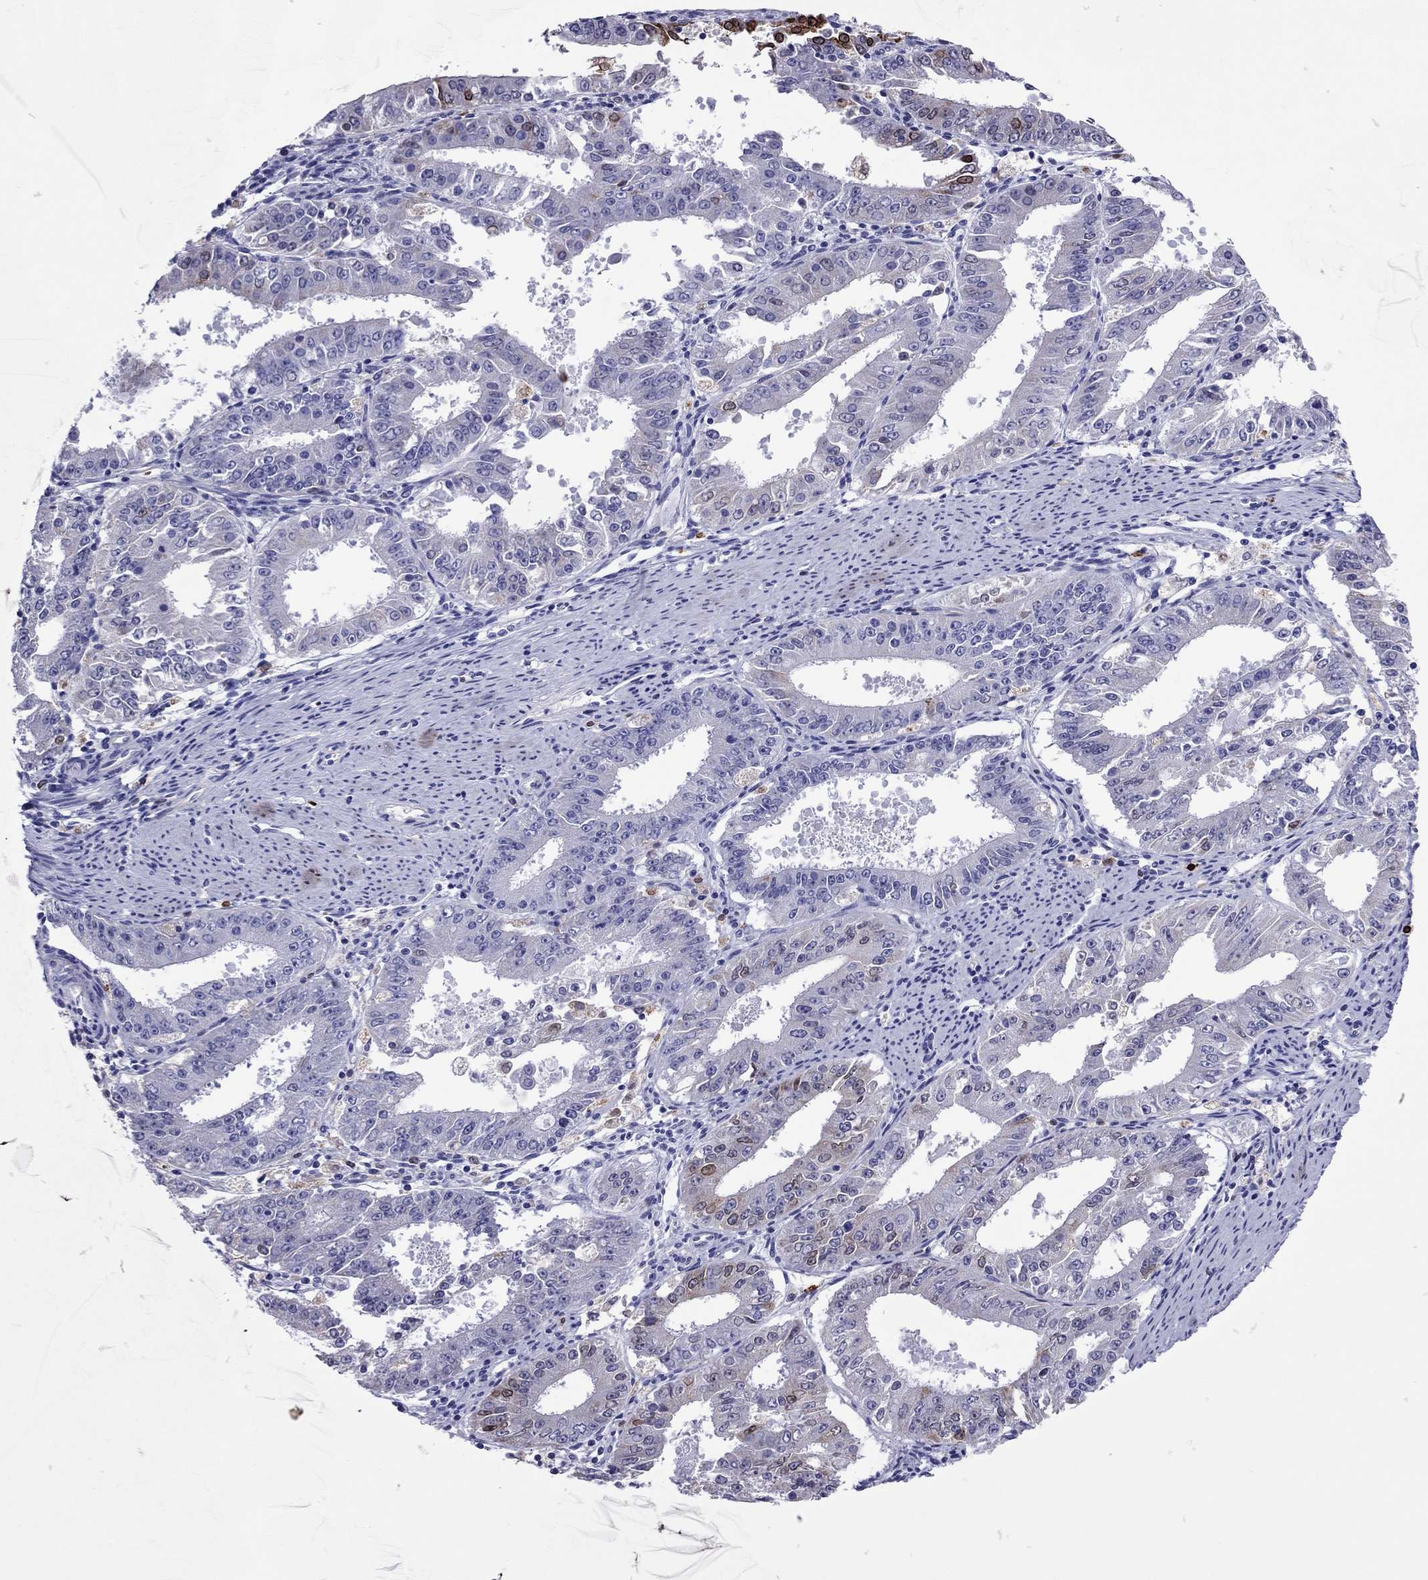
{"staining": {"intensity": "moderate", "quantity": "<25%", "location": "cytoplasmic/membranous"}, "tissue": "ovarian cancer", "cell_type": "Tumor cells", "image_type": "cancer", "snomed": [{"axis": "morphology", "description": "Carcinoma, endometroid"}, {"axis": "topography", "description": "Ovary"}], "caption": "Immunohistochemical staining of human endometroid carcinoma (ovarian) shows moderate cytoplasmic/membranous protein expression in approximately <25% of tumor cells.", "gene": "ADORA2A", "patient": {"sex": "female", "age": 42}}